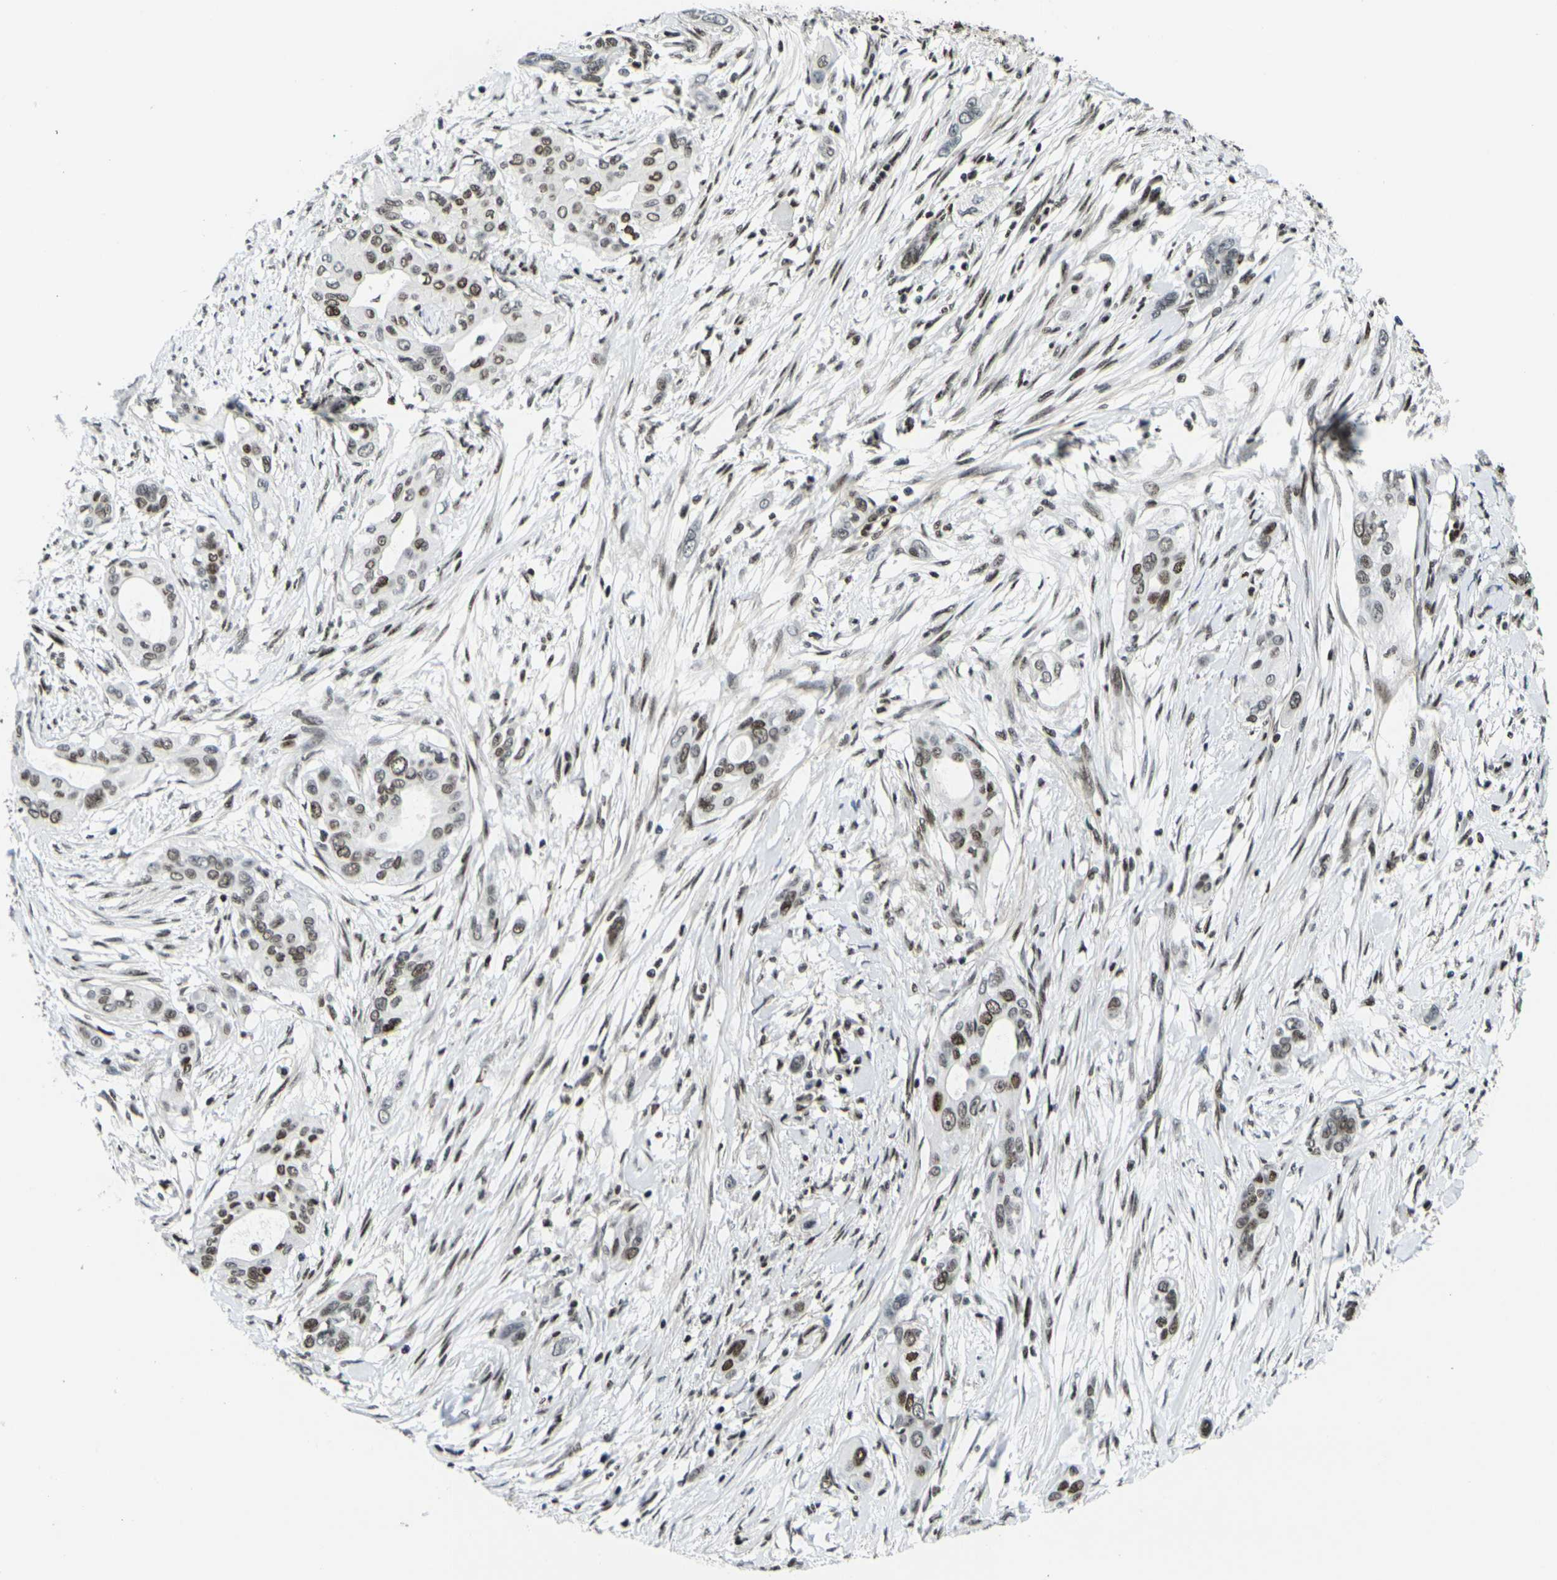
{"staining": {"intensity": "moderate", "quantity": ">75%", "location": "nuclear"}, "tissue": "pancreatic cancer", "cell_type": "Tumor cells", "image_type": "cancer", "snomed": [{"axis": "morphology", "description": "Adenocarcinoma, NOS"}, {"axis": "topography", "description": "Pancreas"}], "caption": "Immunohistochemical staining of human pancreatic cancer displays medium levels of moderate nuclear protein staining in approximately >75% of tumor cells. (Brightfield microscopy of DAB IHC at high magnification).", "gene": "H1-10", "patient": {"sex": "female", "age": 60}}